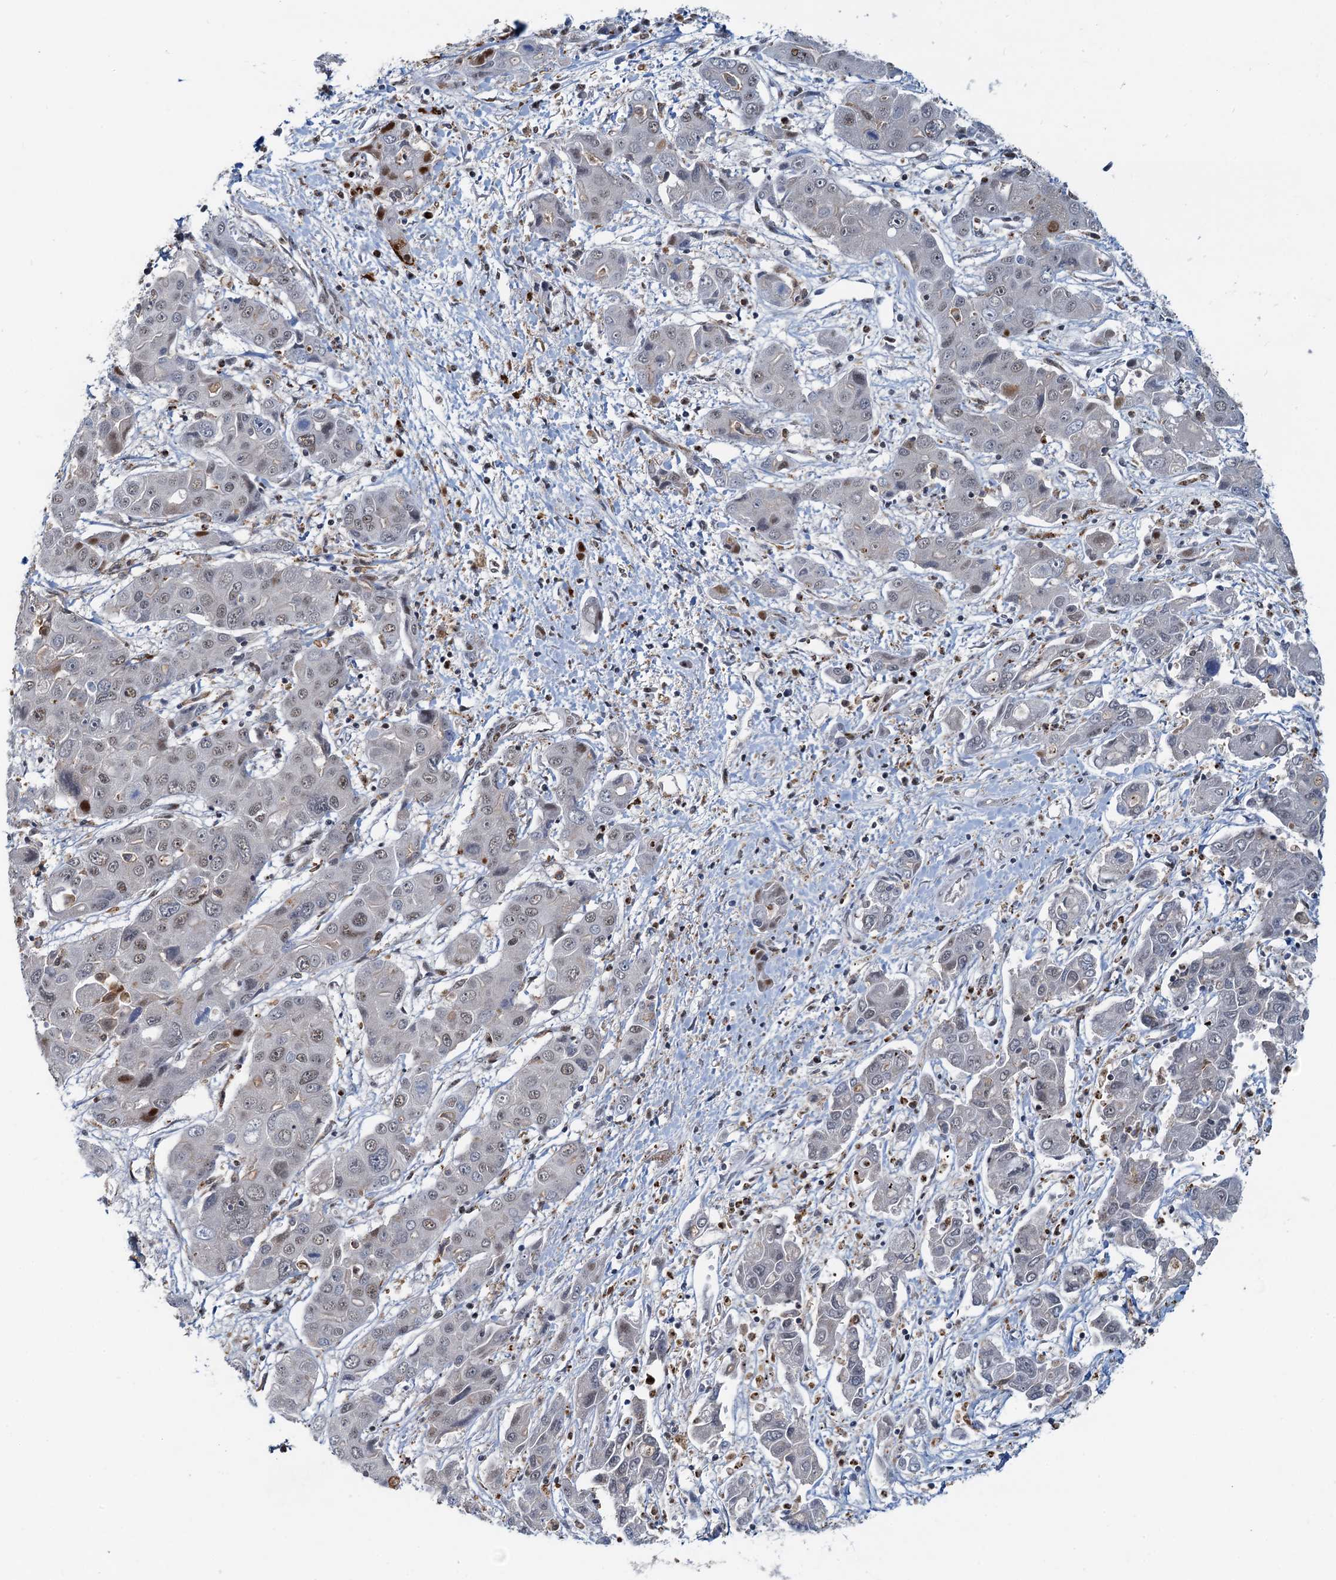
{"staining": {"intensity": "moderate", "quantity": "<25%", "location": "nuclear"}, "tissue": "liver cancer", "cell_type": "Tumor cells", "image_type": "cancer", "snomed": [{"axis": "morphology", "description": "Cholangiocarcinoma"}, {"axis": "topography", "description": "Liver"}], "caption": "Liver cancer stained for a protein exhibits moderate nuclear positivity in tumor cells. Nuclei are stained in blue.", "gene": "RBM26", "patient": {"sex": "male", "age": 67}}